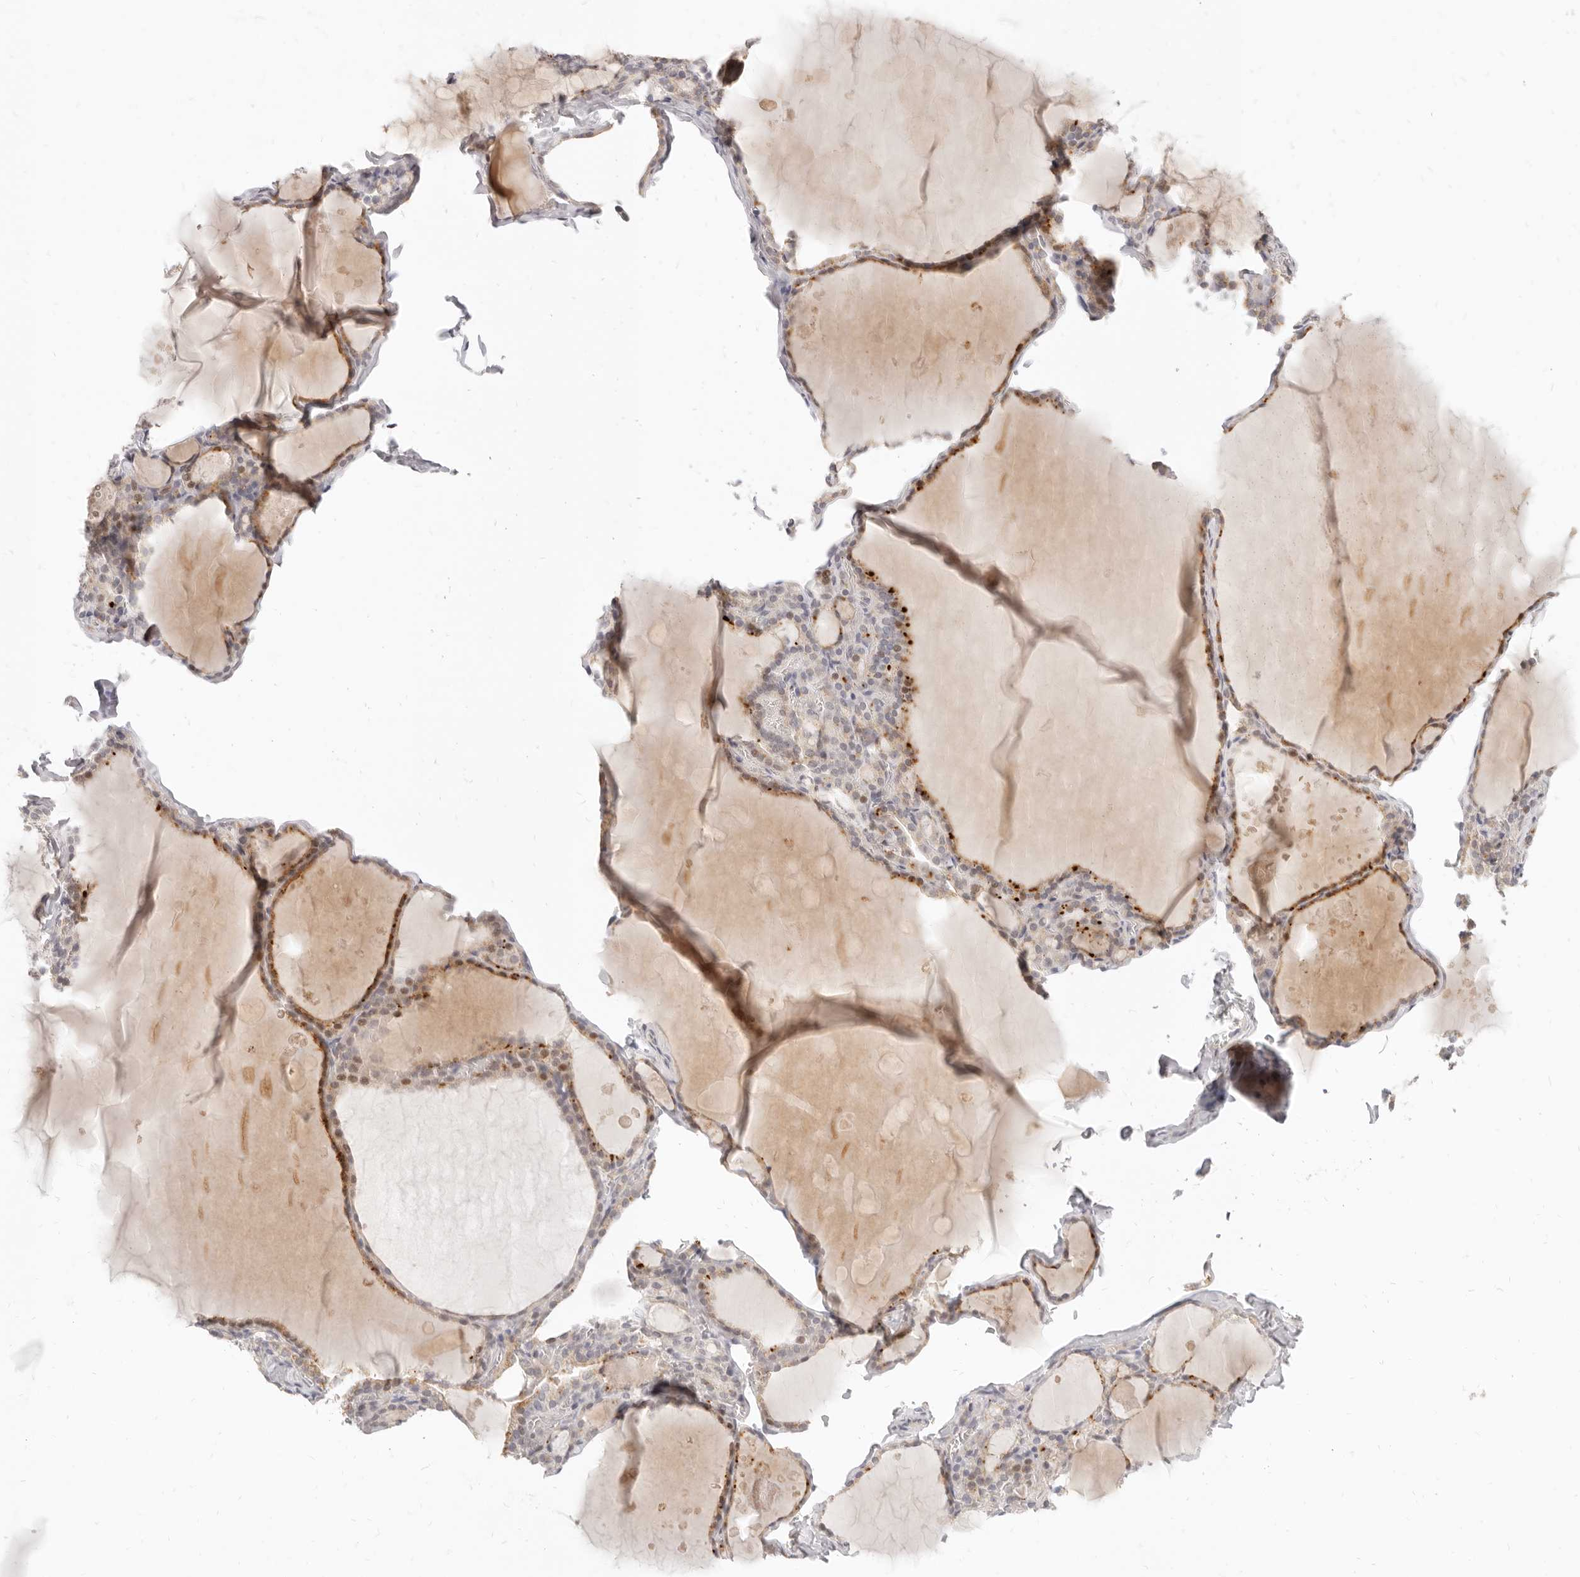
{"staining": {"intensity": "moderate", "quantity": "25%-75%", "location": "cytoplasmic/membranous"}, "tissue": "thyroid gland", "cell_type": "Glandular cells", "image_type": "normal", "snomed": [{"axis": "morphology", "description": "Normal tissue, NOS"}, {"axis": "topography", "description": "Thyroid gland"}], "caption": "DAB immunohistochemical staining of unremarkable thyroid gland demonstrates moderate cytoplasmic/membranous protein expression in about 25%-75% of glandular cells. The protein is shown in brown color, while the nuclei are stained blue.", "gene": "LTB4R2", "patient": {"sex": "male", "age": 56}}